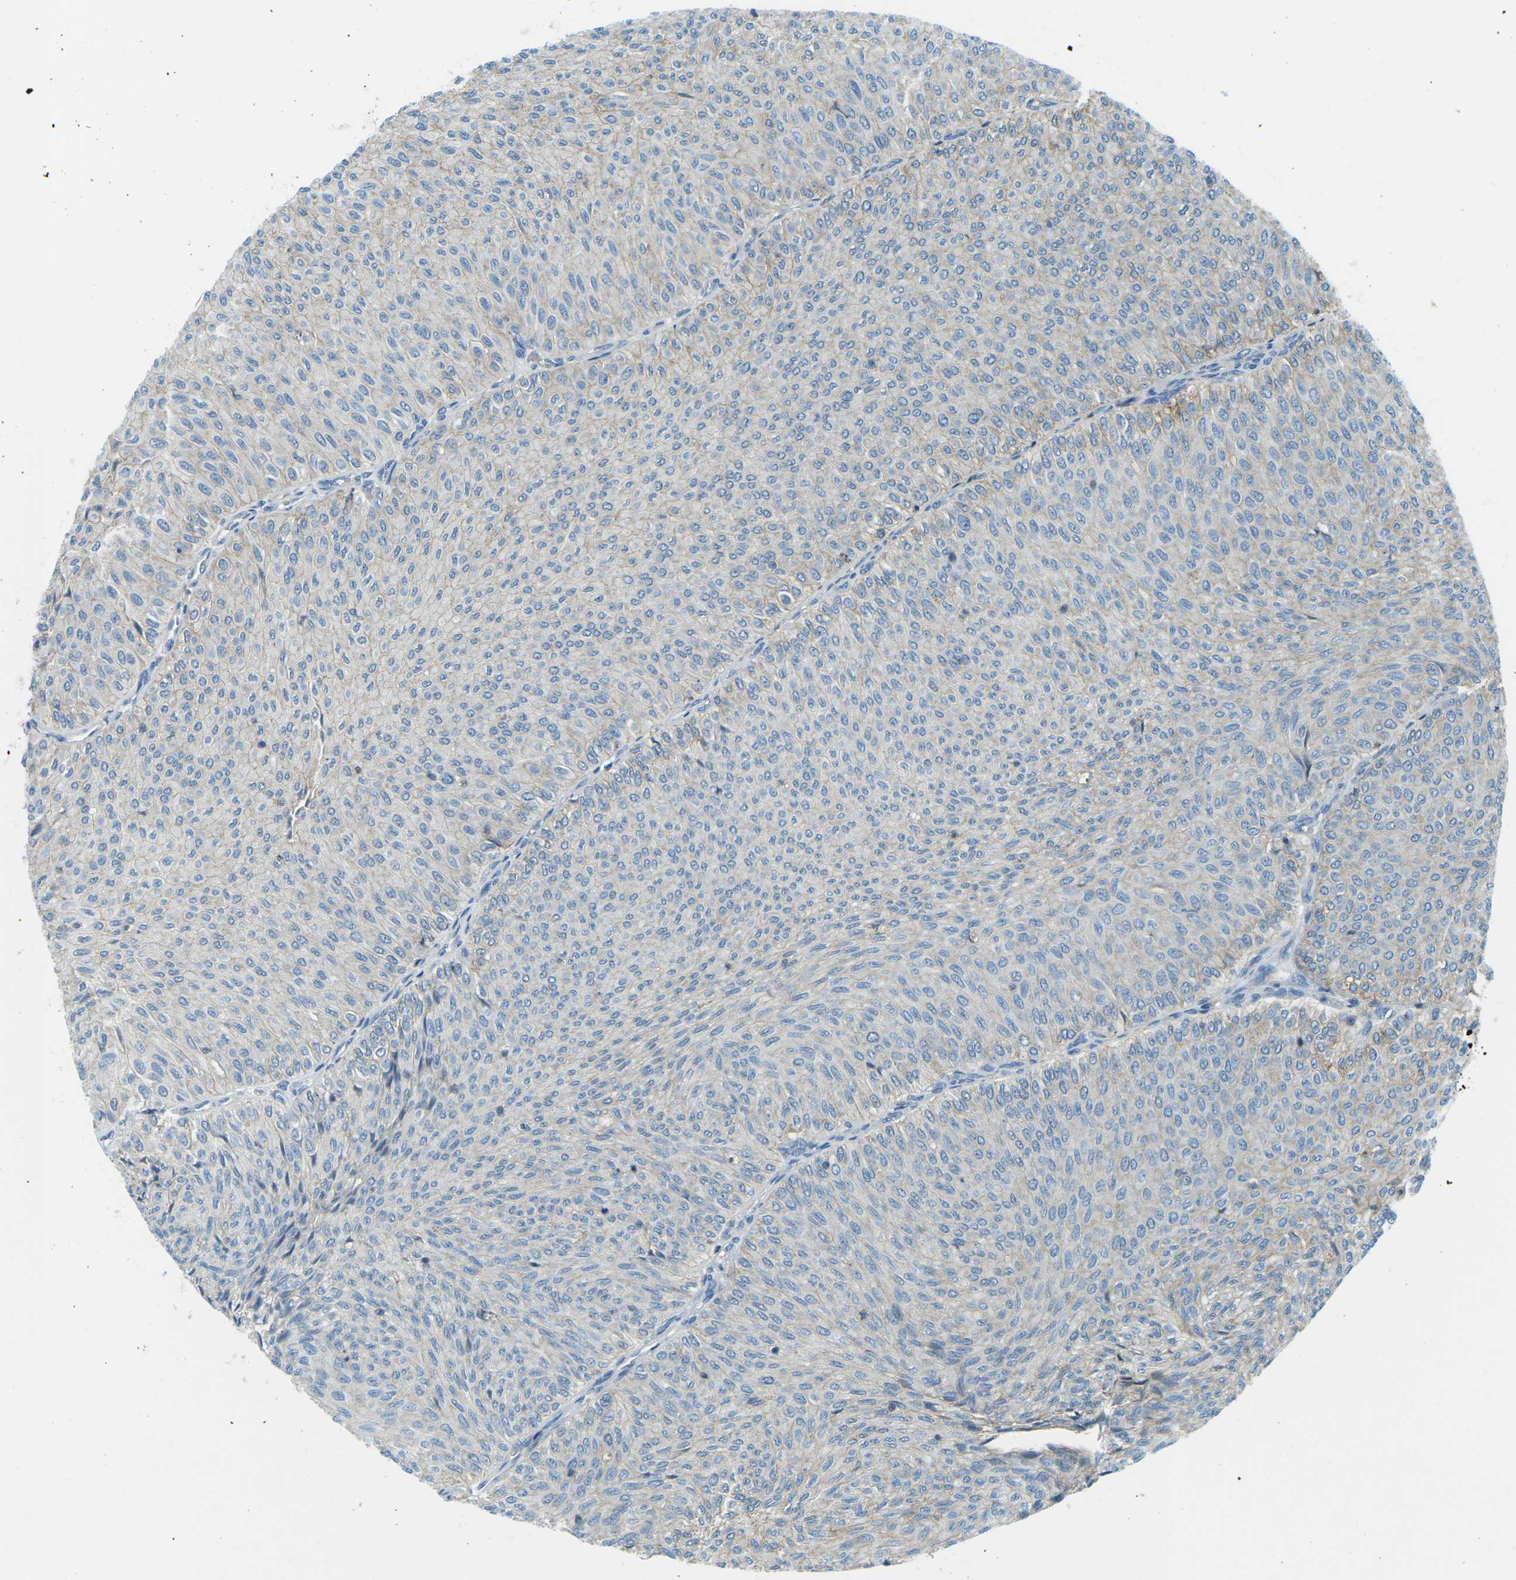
{"staining": {"intensity": "weak", "quantity": "<25%", "location": "cytoplasmic/membranous"}, "tissue": "urothelial cancer", "cell_type": "Tumor cells", "image_type": "cancer", "snomed": [{"axis": "morphology", "description": "Urothelial carcinoma, Low grade"}, {"axis": "topography", "description": "Urinary bladder"}], "caption": "Immunohistochemical staining of urothelial cancer demonstrates no significant staining in tumor cells.", "gene": "CD47", "patient": {"sex": "male", "age": 78}}